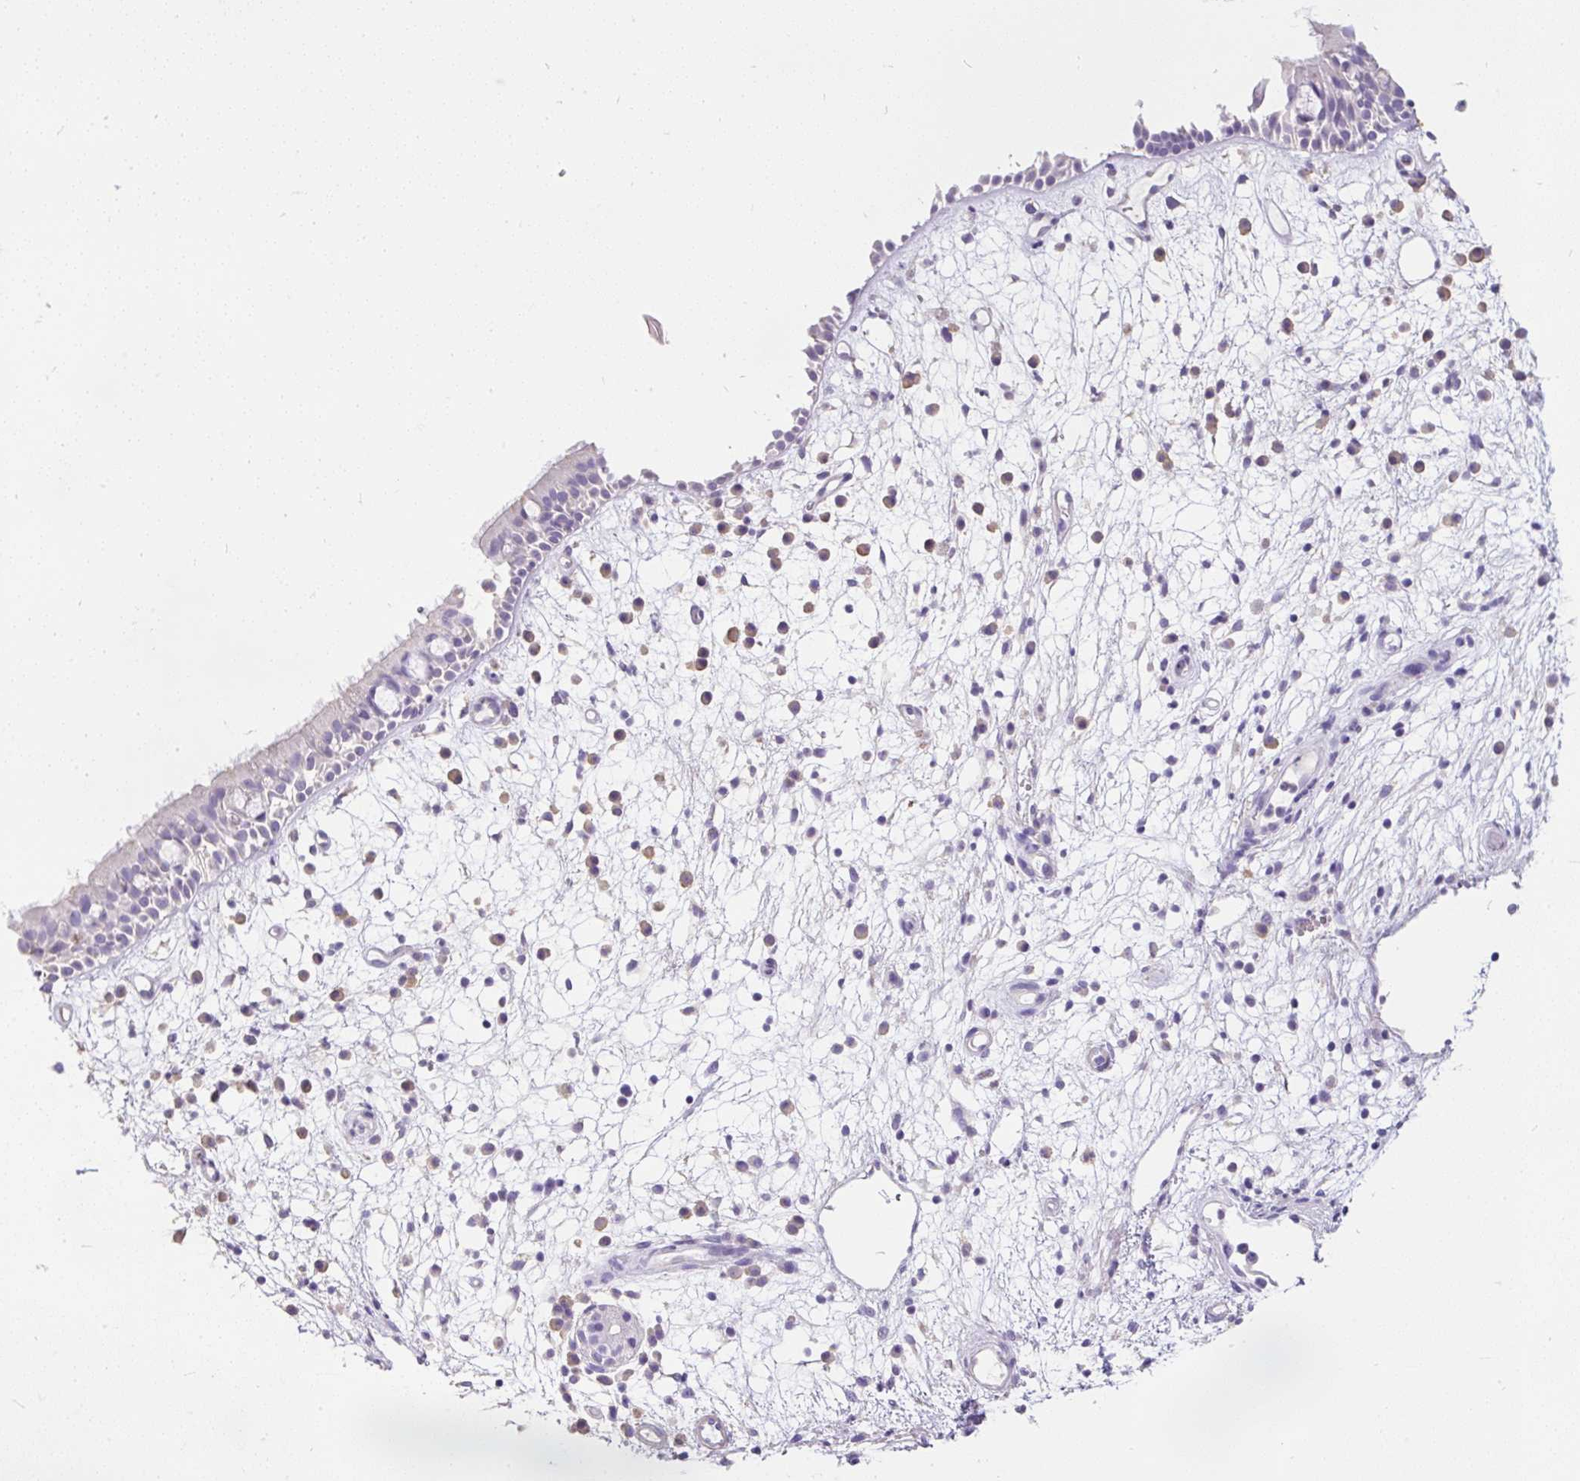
{"staining": {"intensity": "negative", "quantity": "none", "location": "none"}, "tissue": "nasopharynx", "cell_type": "Respiratory epithelial cells", "image_type": "normal", "snomed": [{"axis": "morphology", "description": "Normal tissue, NOS"}, {"axis": "morphology", "description": "Inflammation, NOS"}, {"axis": "topography", "description": "Nasopharynx"}], "caption": "An immunohistochemistry (IHC) histopathology image of benign nasopharynx is shown. There is no staining in respiratory epithelial cells of nasopharynx. (DAB (3,3'-diaminobenzidine) immunohistochemistry visualized using brightfield microscopy, high magnification).", "gene": "GBX1", "patient": {"sex": "male", "age": 54}}